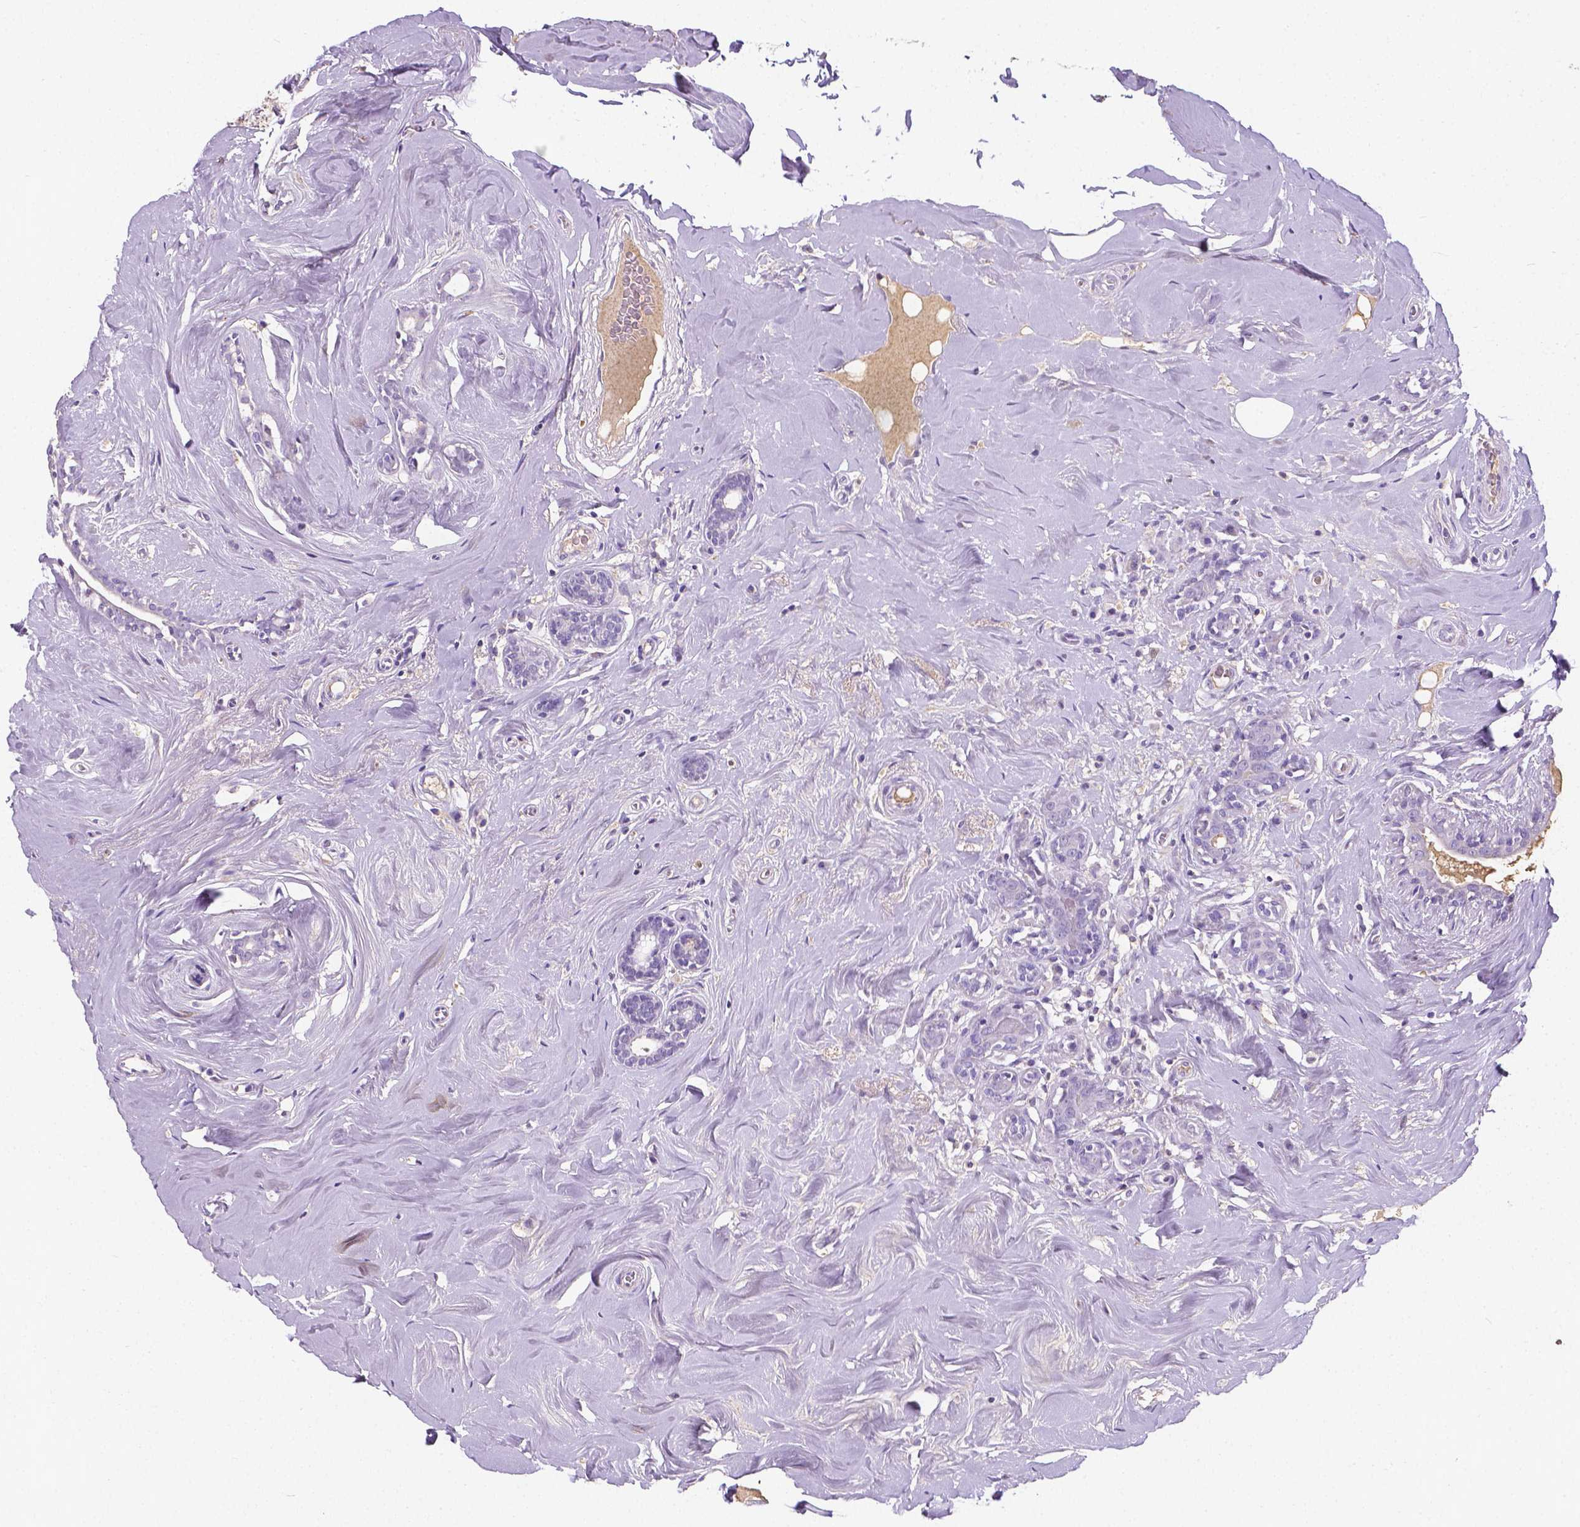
{"staining": {"intensity": "negative", "quantity": "none", "location": "none"}, "tissue": "breast cancer", "cell_type": "Tumor cells", "image_type": "cancer", "snomed": [{"axis": "morphology", "description": "Normal tissue, NOS"}, {"axis": "morphology", "description": "Duct carcinoma"}, {"axis": "topography", "description": "Breast"}], "caption": "An immunohistochemistry (IHC) photomicrograph of breast cancer is shown. There is no staining in tumor cells of breast cancer. (Immunohistochemistry (ihc), brightfield microscopy, high magnification).", "gene": "APOE", "patient": {"sex": "female", "age": 43}}